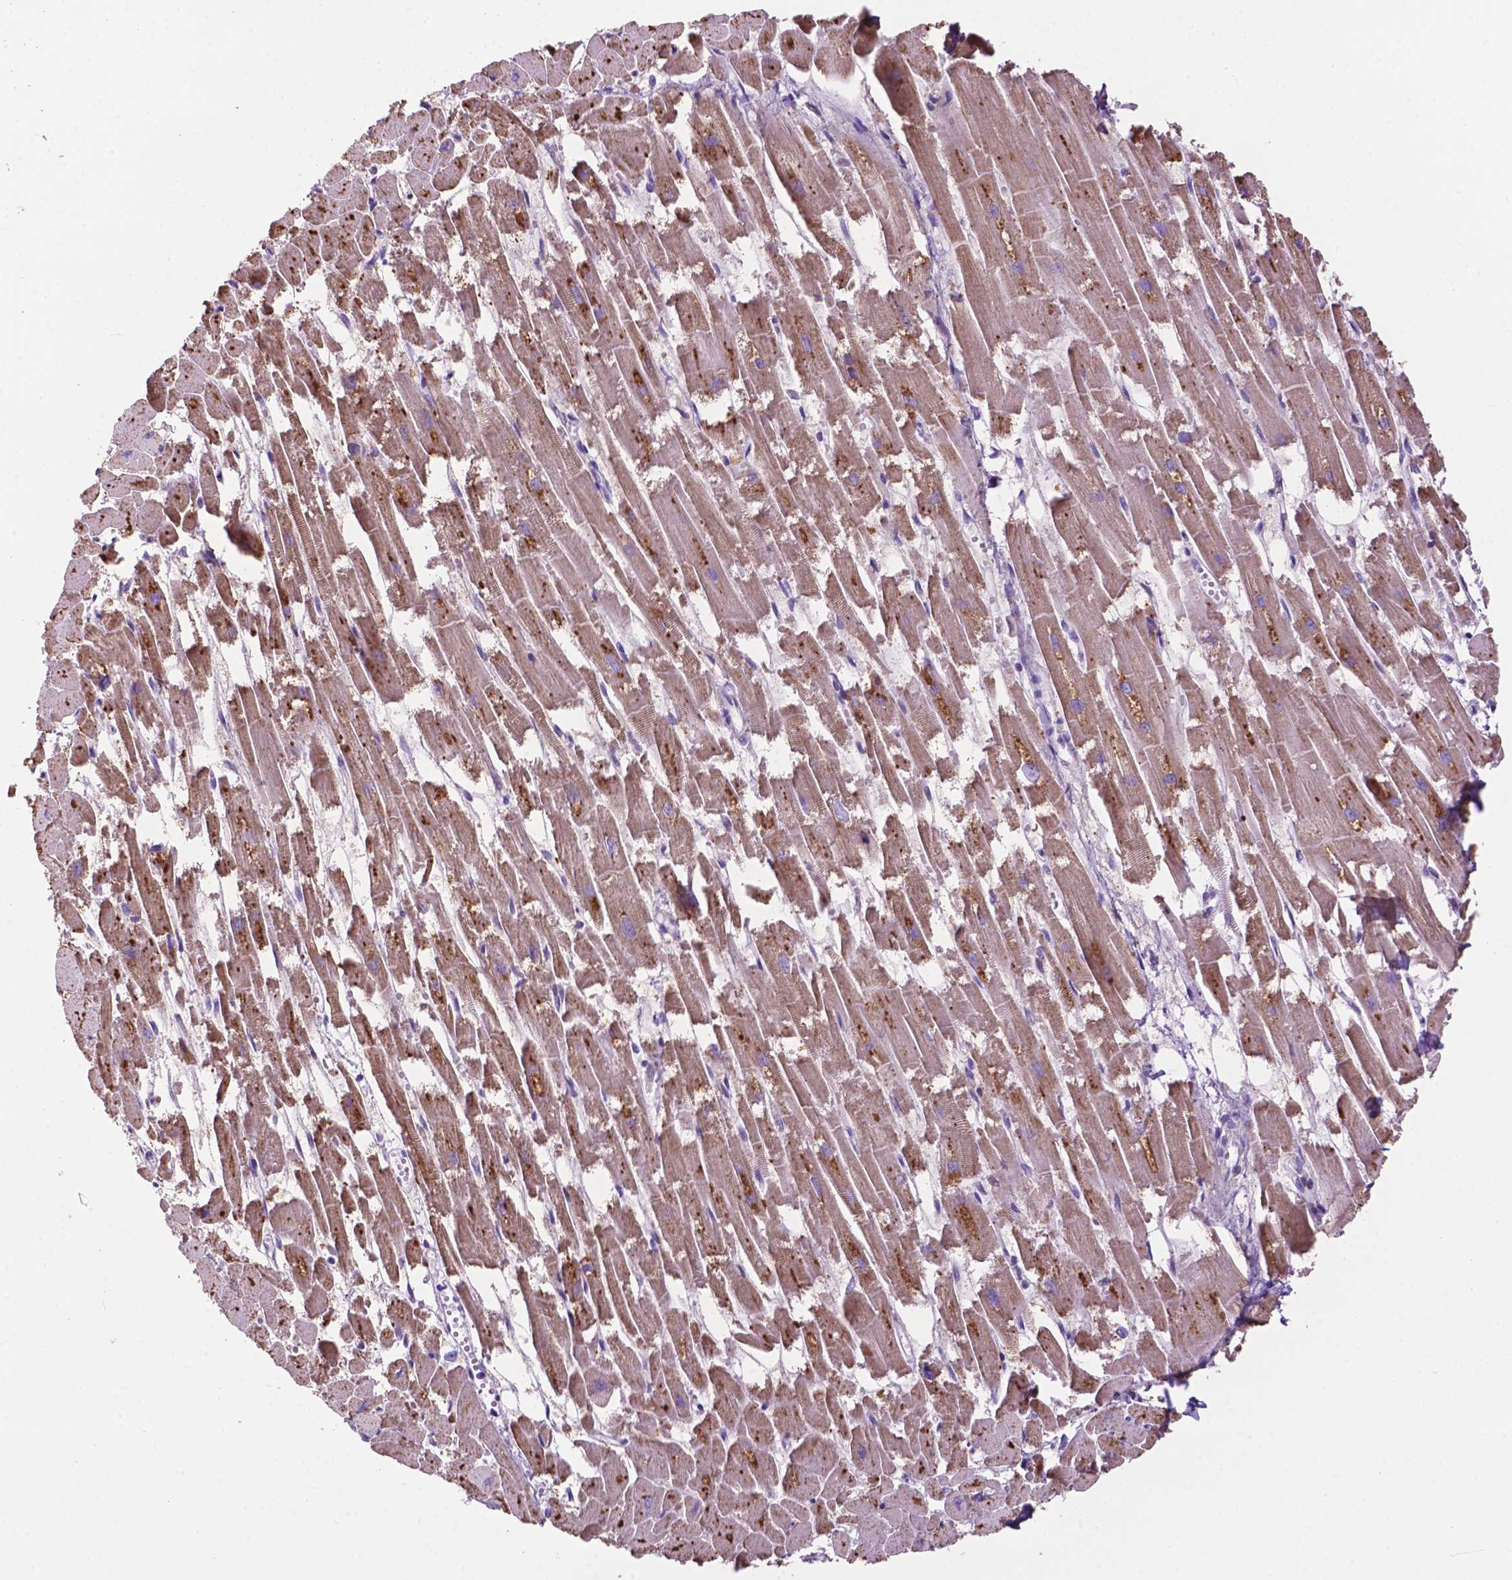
{"staining": {"intensity": "weak", "quantity": ">75%", "location": "cytoplasmic/membranous"}, "tissue": "heart muscle", "cell_type": "Cardiomyocytes", "image_type": "normal", "snomed": [{"axis": "morphology", "description": "Normal tissue, NOS"}, {"axis": "topography", "description": "Heart"}], "caption": "Normal heart muscle was stained to show a protein in brown. There is low levels of weak cytoplasmic/membranous staining in approximately >75% of cardiomyocytes. (brown staining indicates protein expression, while blue staining denotes nuclei).", "gene": "PHYHIP", "patient": {"sex": "female", "age": 52}}